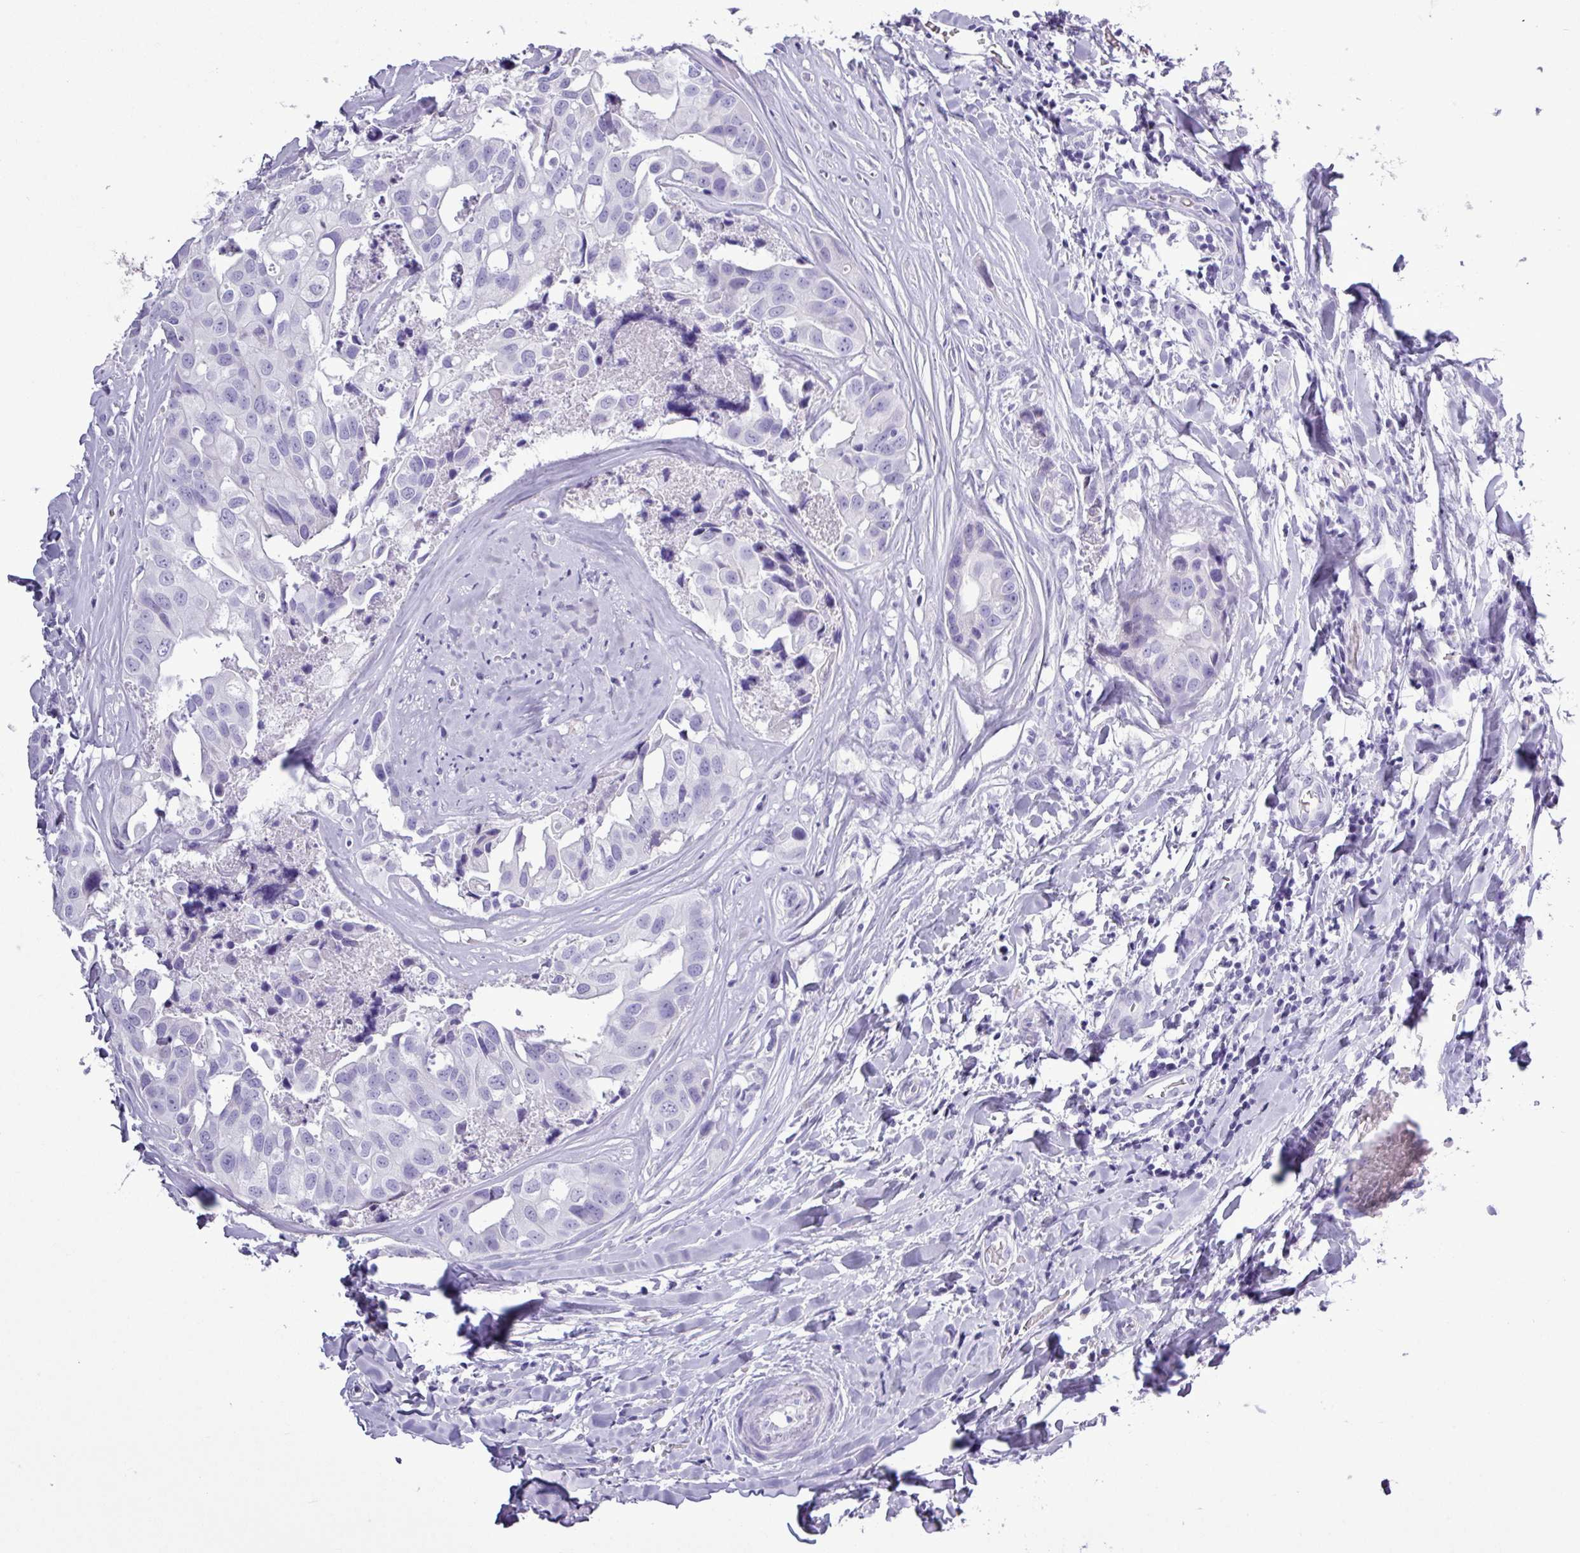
{"staining": {"intensity": "negative", "quantity": "none", "location": "none"}, "tissue": "head and neck cancer", "cell_type": "Tumor cells", "image_type": "cancer", "snomed": [{"axis": "morphology", "description": "Adenocarcinoma, NOS"}, {"axis": "morphology", "description": "Adenocarcinoma, metastatic, NOS"}, {"axis": "topography", "description": "Head-Neck"}], "caption": "This is a micrograph of immunohistochemistry staining of head and neck metastatic adenocarcinoma, which shows no staining in tumor cells. The staining was performed using DAB to visualize the protein expression in brown, while the nuclei were stained in blue with hematoxylin (Magnification: 20x).", "gene": "ALDH3A1", "patient": {"sex": "male", "age": 75}}